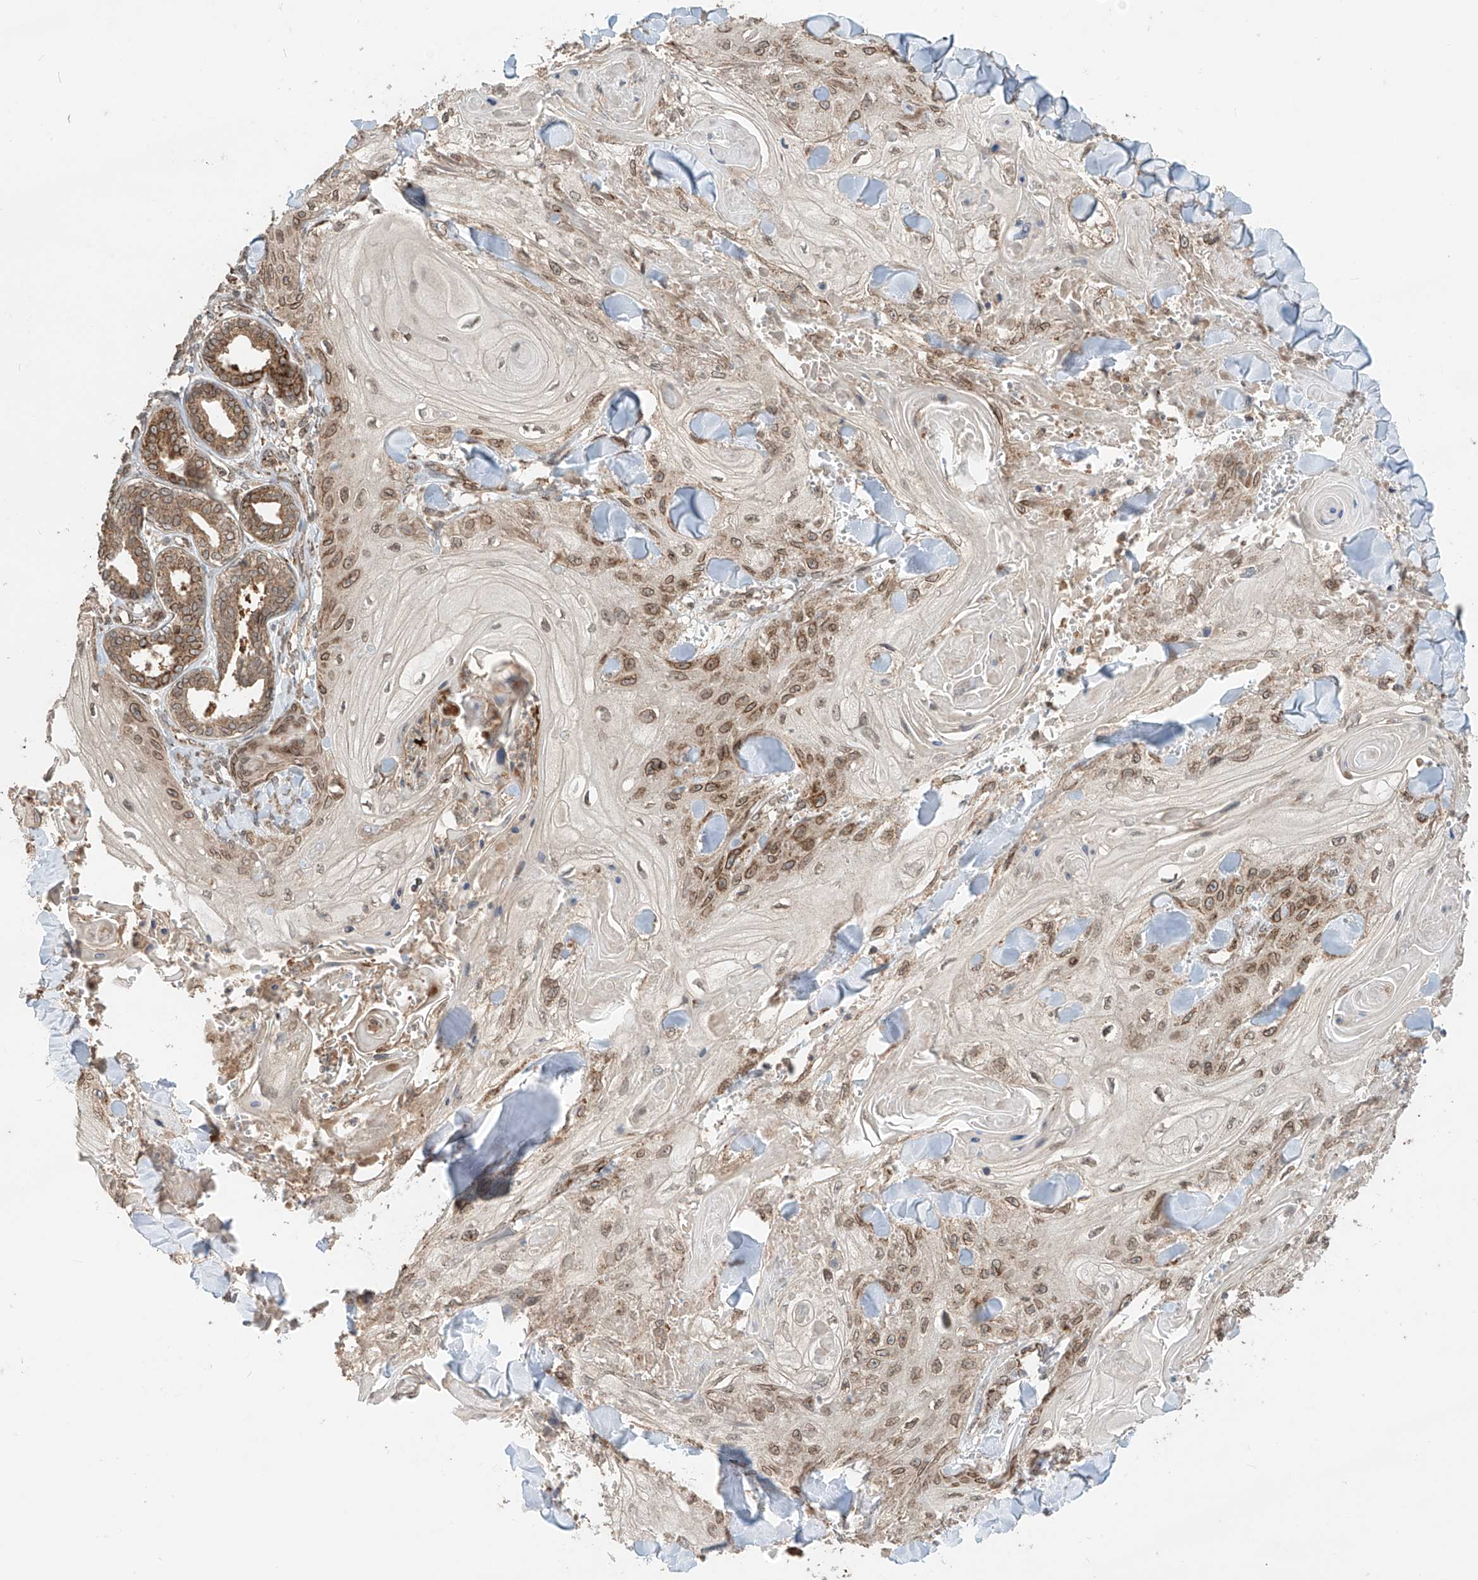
{"staining": {"intensity": "moderate", "quantity": "<25%", "location": "nuclear"}, "tissue": "skin cancer", "cell_type": "Tumor cells", "image_type": "cancer", "snomed": [{"axis": "morphology", "description": "Squamous cell carcinoma, NOS"}, {"axis": "topography", "description": "Skin"}], "caption": "Immunohistochemical staining of skin cancer (squamous cell carcinoma) shows moderate nuclear protein staining in about <25% of tumor cells.", "gene": "AHCTF1", "patient": {"sex": "male", "age": 74}}